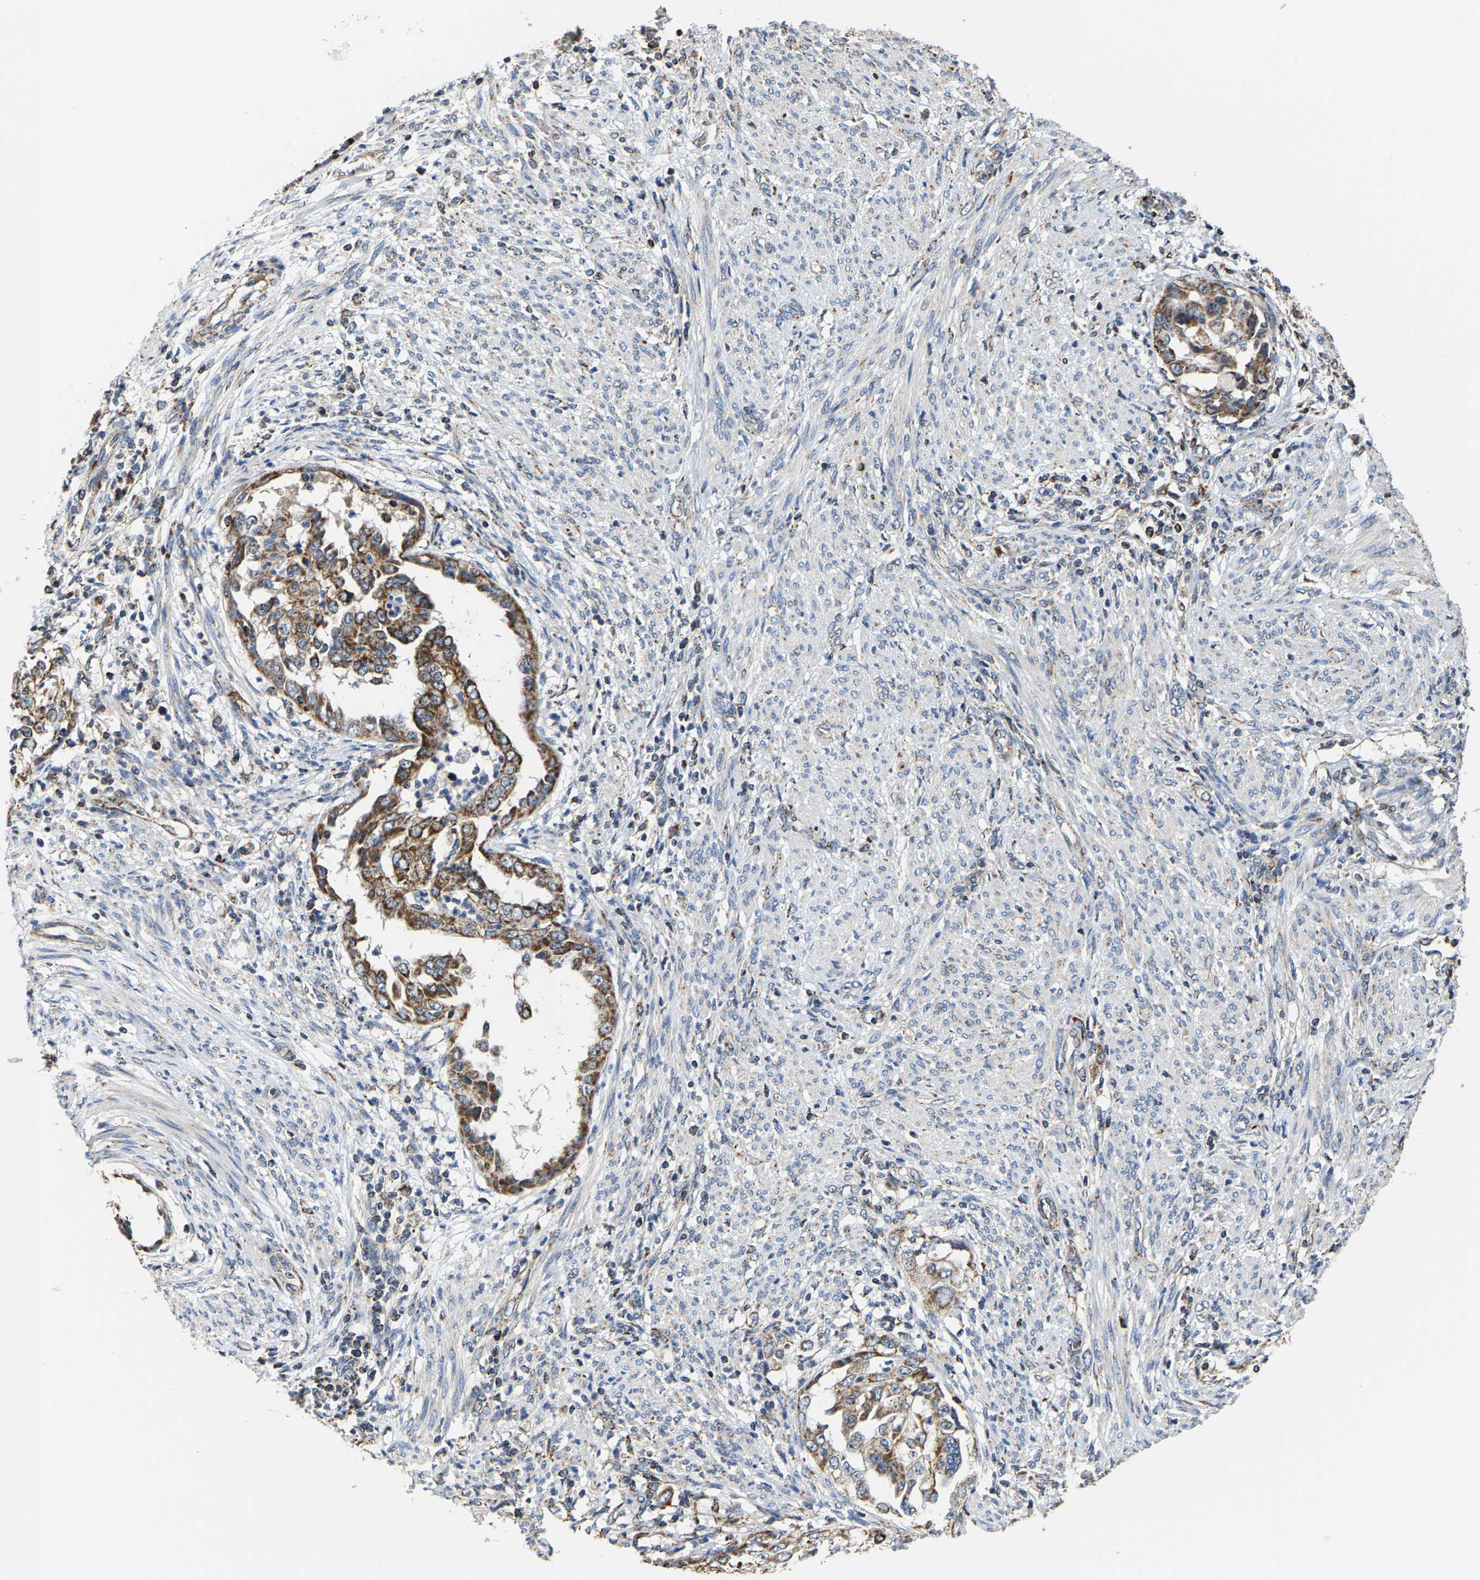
{"staining": {"intensity": "strong", "quantity": ">75%", "location": "cytoplasmic/membranous"}, "tissue": "endometrial cancer", "cell_type": "Tumor cells", "image_type": "cancer", "snomed": [{"axis": "morphology", "description": "Adenocarcinoma, NOS"}, {"axis": "topography", "description": "Endometrium"}], "caption": "Immunohistochemistry staining of endometrial cancer, which reveals high levels of strong cytoplasmic/membranous expression in approximately >75% of tumor cells indicating strong cytoplasmic/membranous protein expression. The staining was performed using DAB (brown) for protein detection and nuclei were counterstained in hematoxylin (blue).", "gene": "SHMT2", "patient": {"sex": "female", "age": 85}}